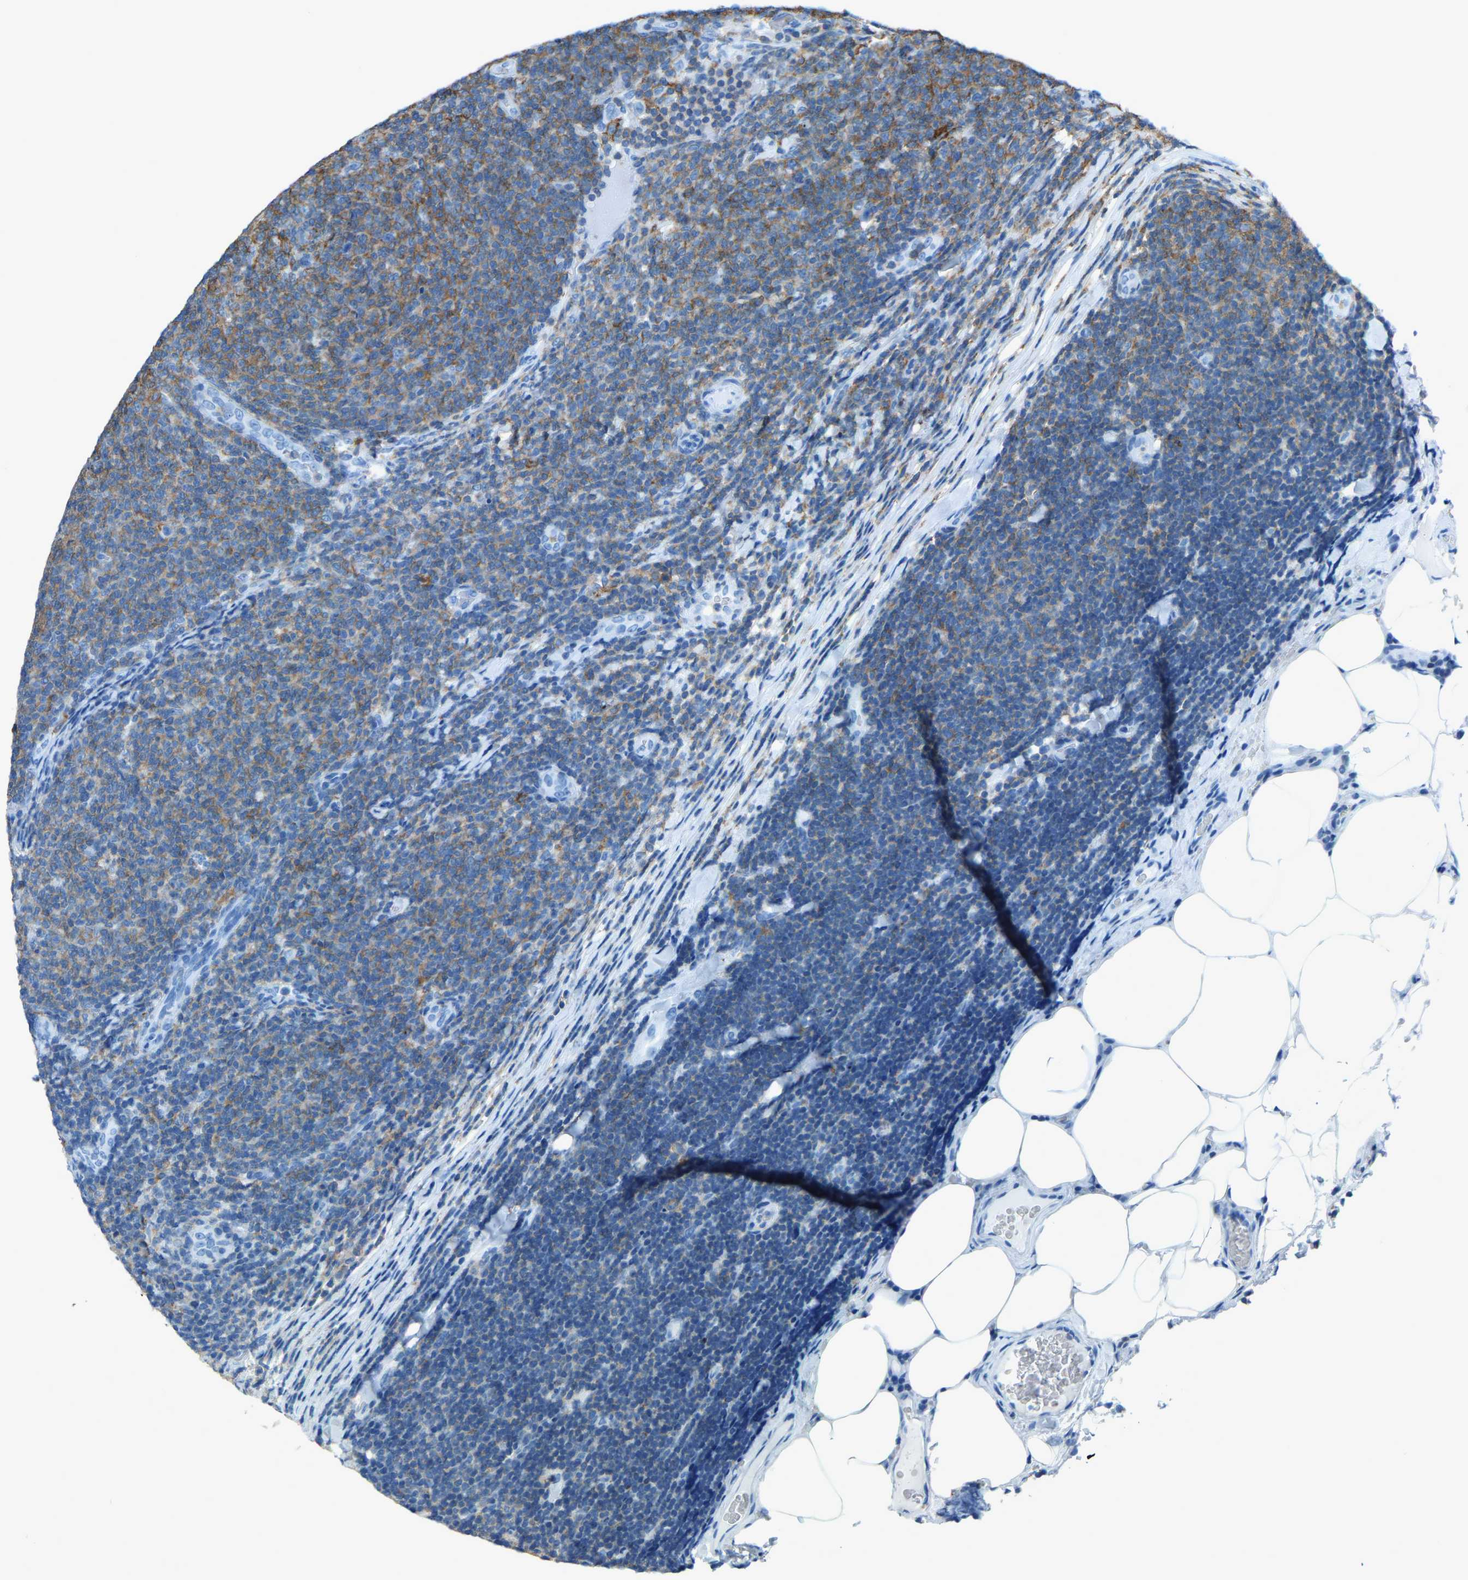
{"staining": {"intensity": "moderate", "quantity": "<25%", "location": "cytoplasmic/membranous"}, "tissue": "lymphoma", "cell_type": "Tumor cells", "image_type": "cancer", "snomed": [{"axis": "morphology", "description": "Malignant lymphoma, non-Hodgkin's type, Low grade"}, {"axis": "topography", "description": "Lymph node"}], "caption": "The immunohistochemical stain labels moderate cytoplasmic/membranous positivity in tumor cells of malignant lymphoma, non-Hodgkin's type (low-grade) tissue. (DAB = brown stain, brightfield microscopy at high magnification).", "gene": "LSP1", "patient": {"sex": "male", "age": 66}}